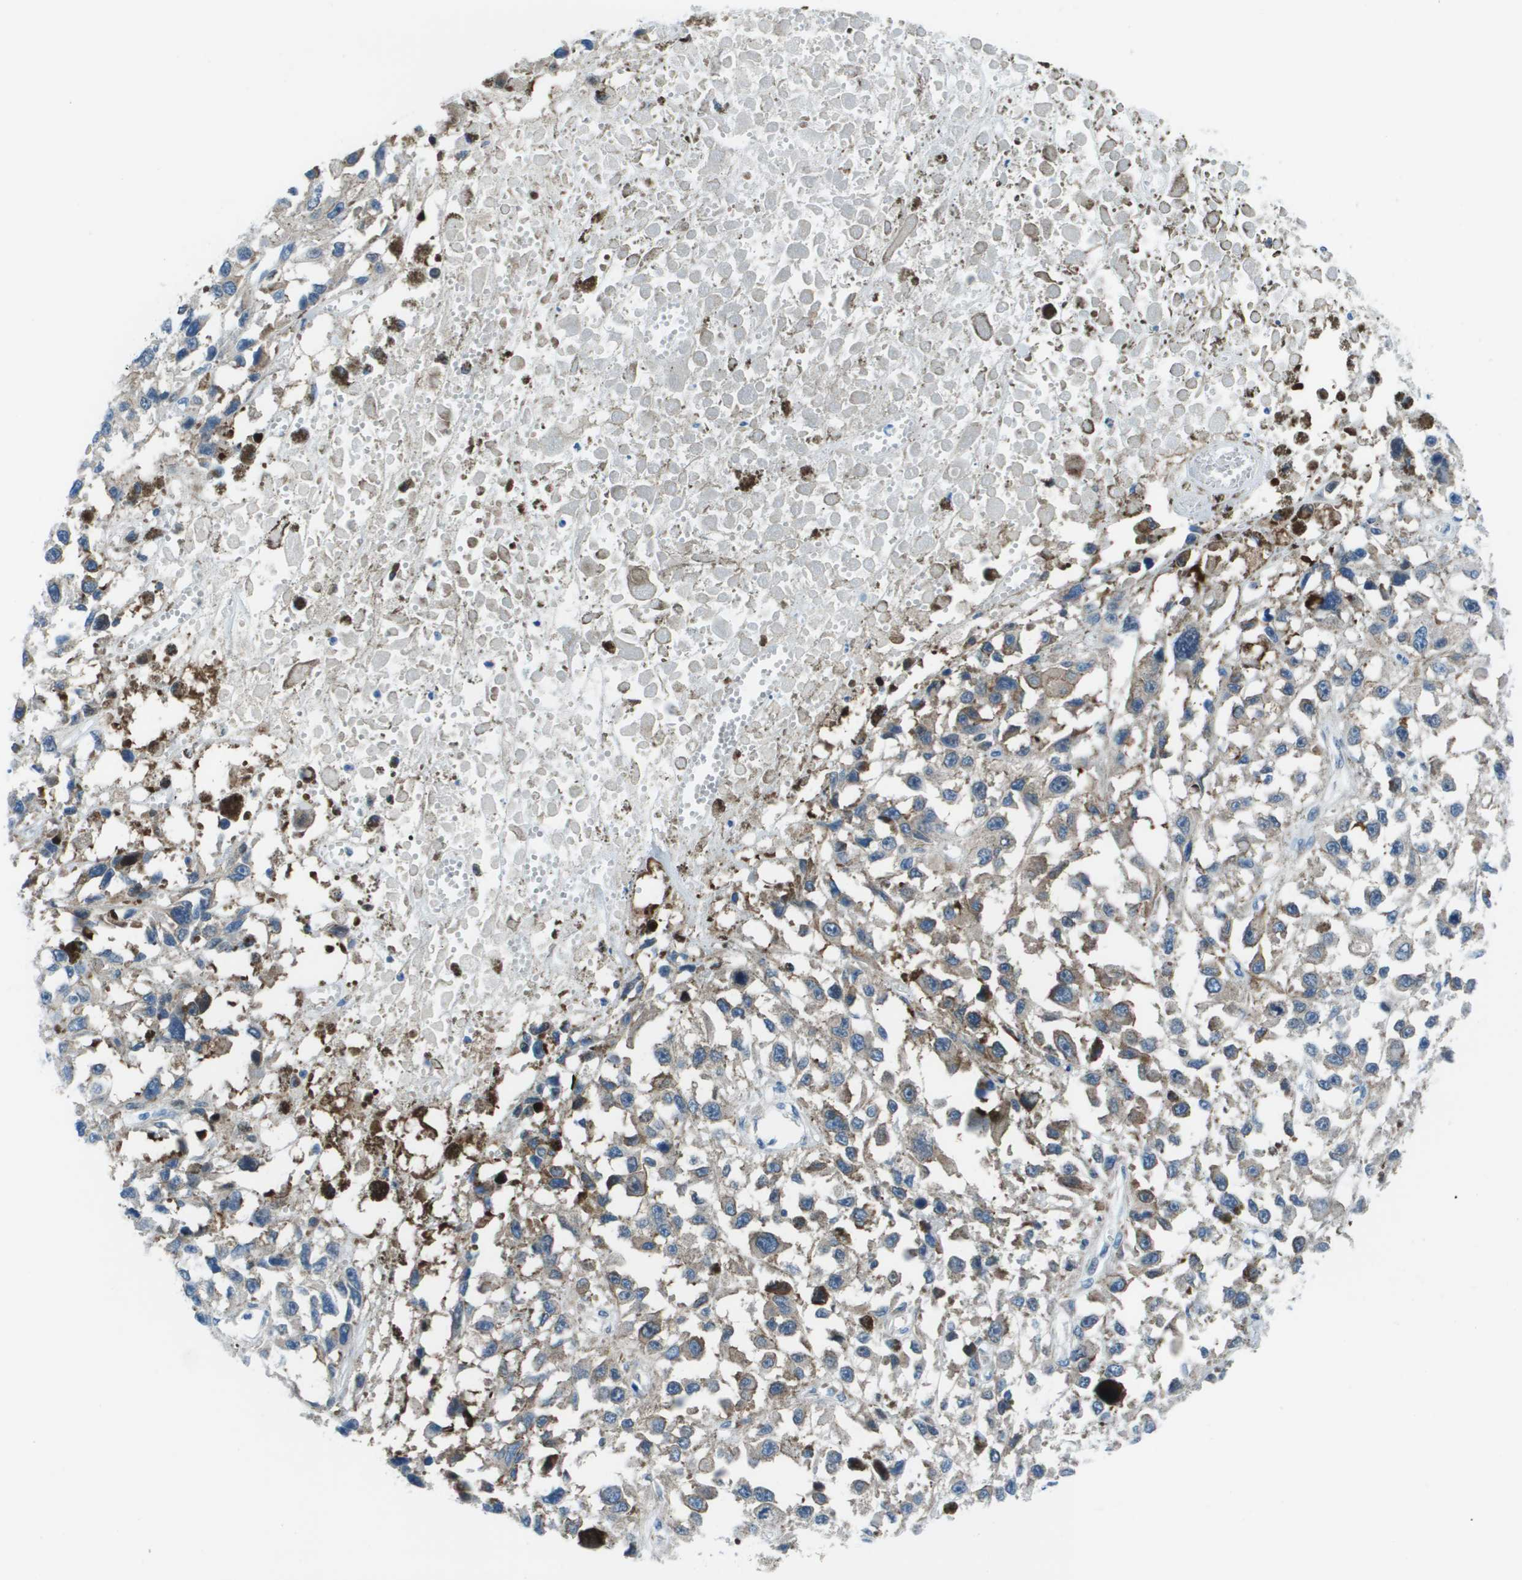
{"staining": {"intensity": "weak", "quantity": "<25%", "location": "cytoplasmic/membranous"}, "tissue": "melanoma", "cell_type": "Tumor cells", "image_type": "cancer", "snomed": [{"axis": "morphology", "description": "Malignant melanoma, Metastatic site"}, {"axis": "topography", "description": "Lymph node"}], "caption": "There is no significant expression in tumor cells of melanoma.", "gene": "STIP1", "patient": {"sex": "male", "age": 59}}